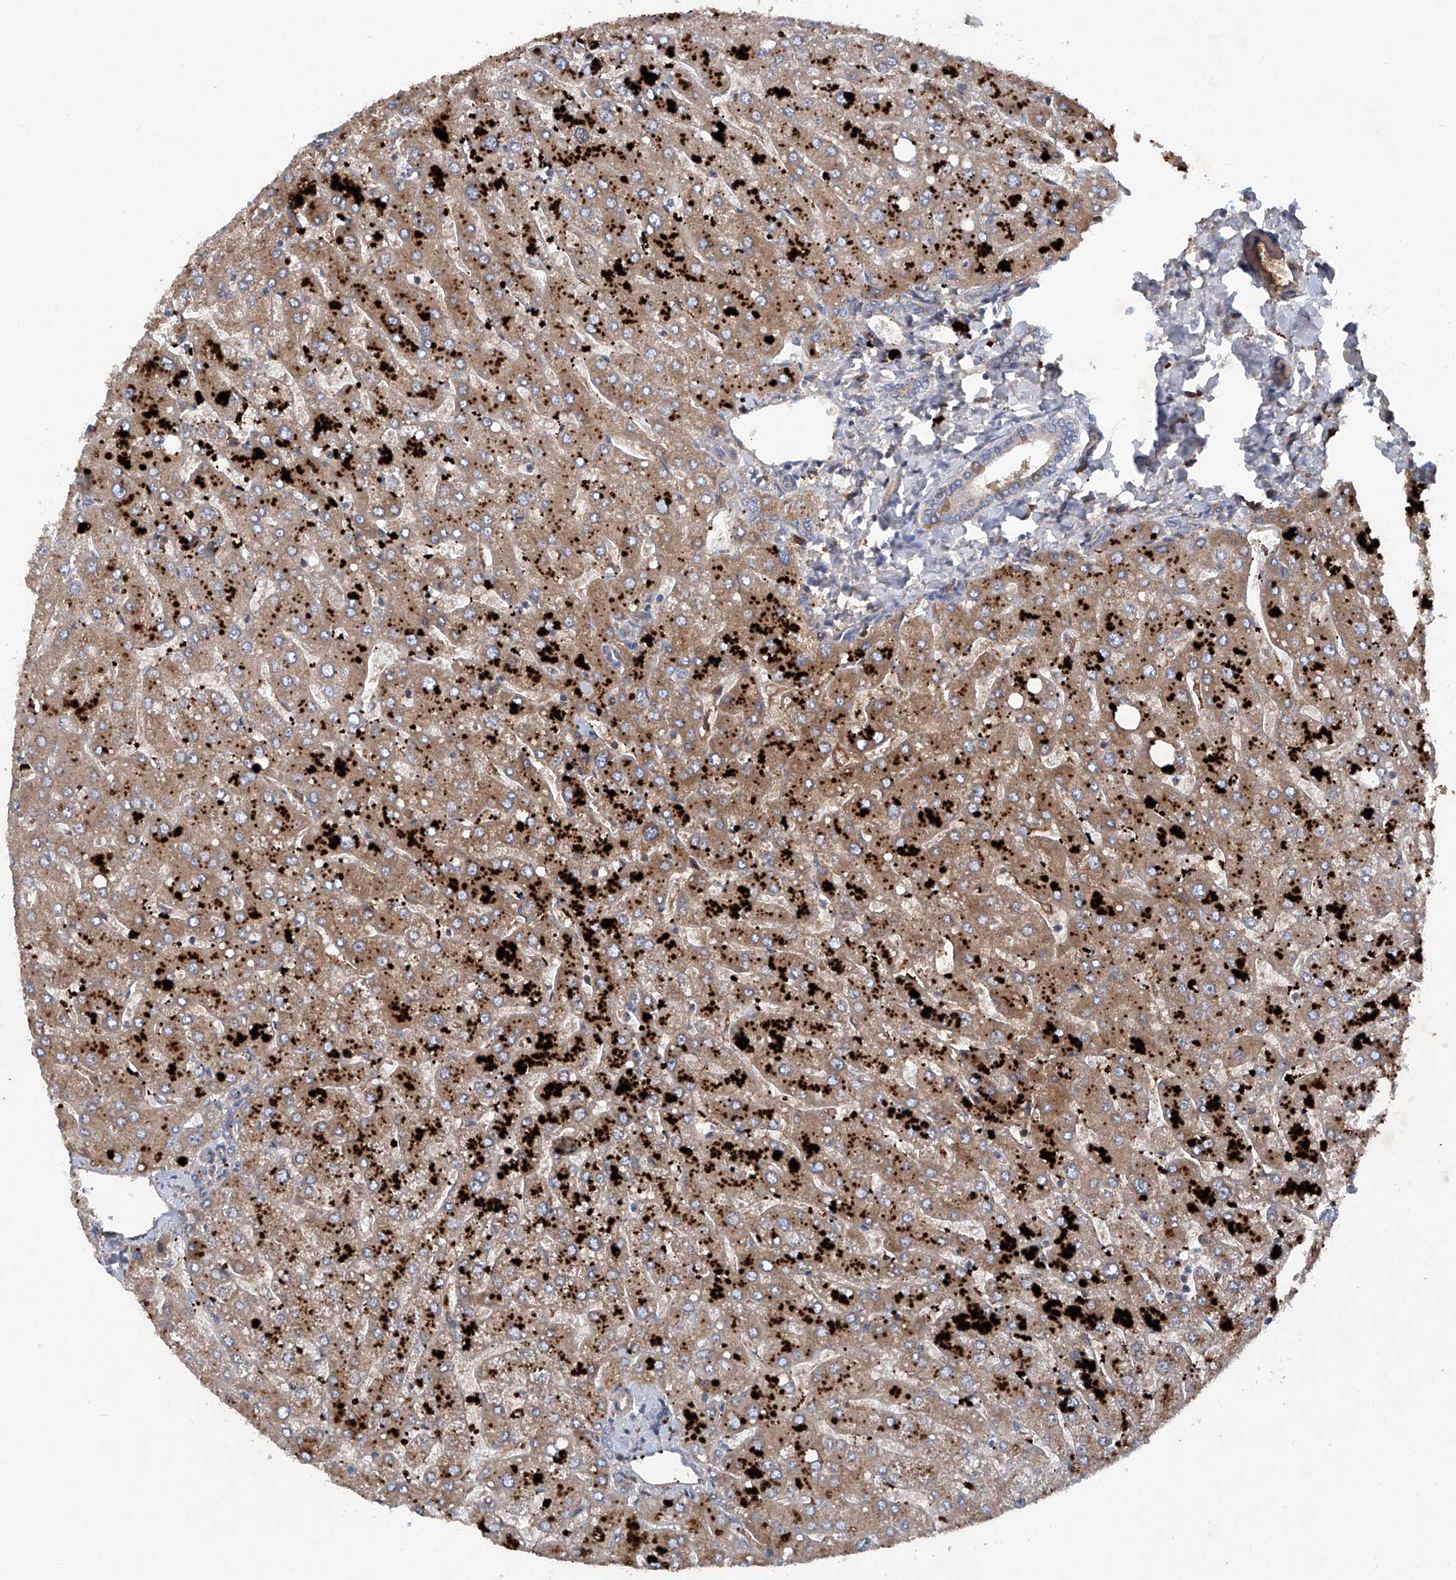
{"staining": {"intensity": "moderate", "quantity": "25%-75%", "location": "cytoplasmic/membranous"}, "tissue": "liver", "cell_type": "Cholangiocytes", "image_type": "normal", "snomed": [{"axis": "morphology", "description": "Normal tissue, NOS"}, {"axis": "topography", "description": "Liver"}], "caption": "This histopathology image shows normal liver stained with IHC to label a protein in brown. The cytoplasmic/membranous of cholangiocytes show moderate positivity for the protein. Nuclei are counter-stained blue.", "gene": "ASCC3", "patient": {"sex": "male", "age": 55}}